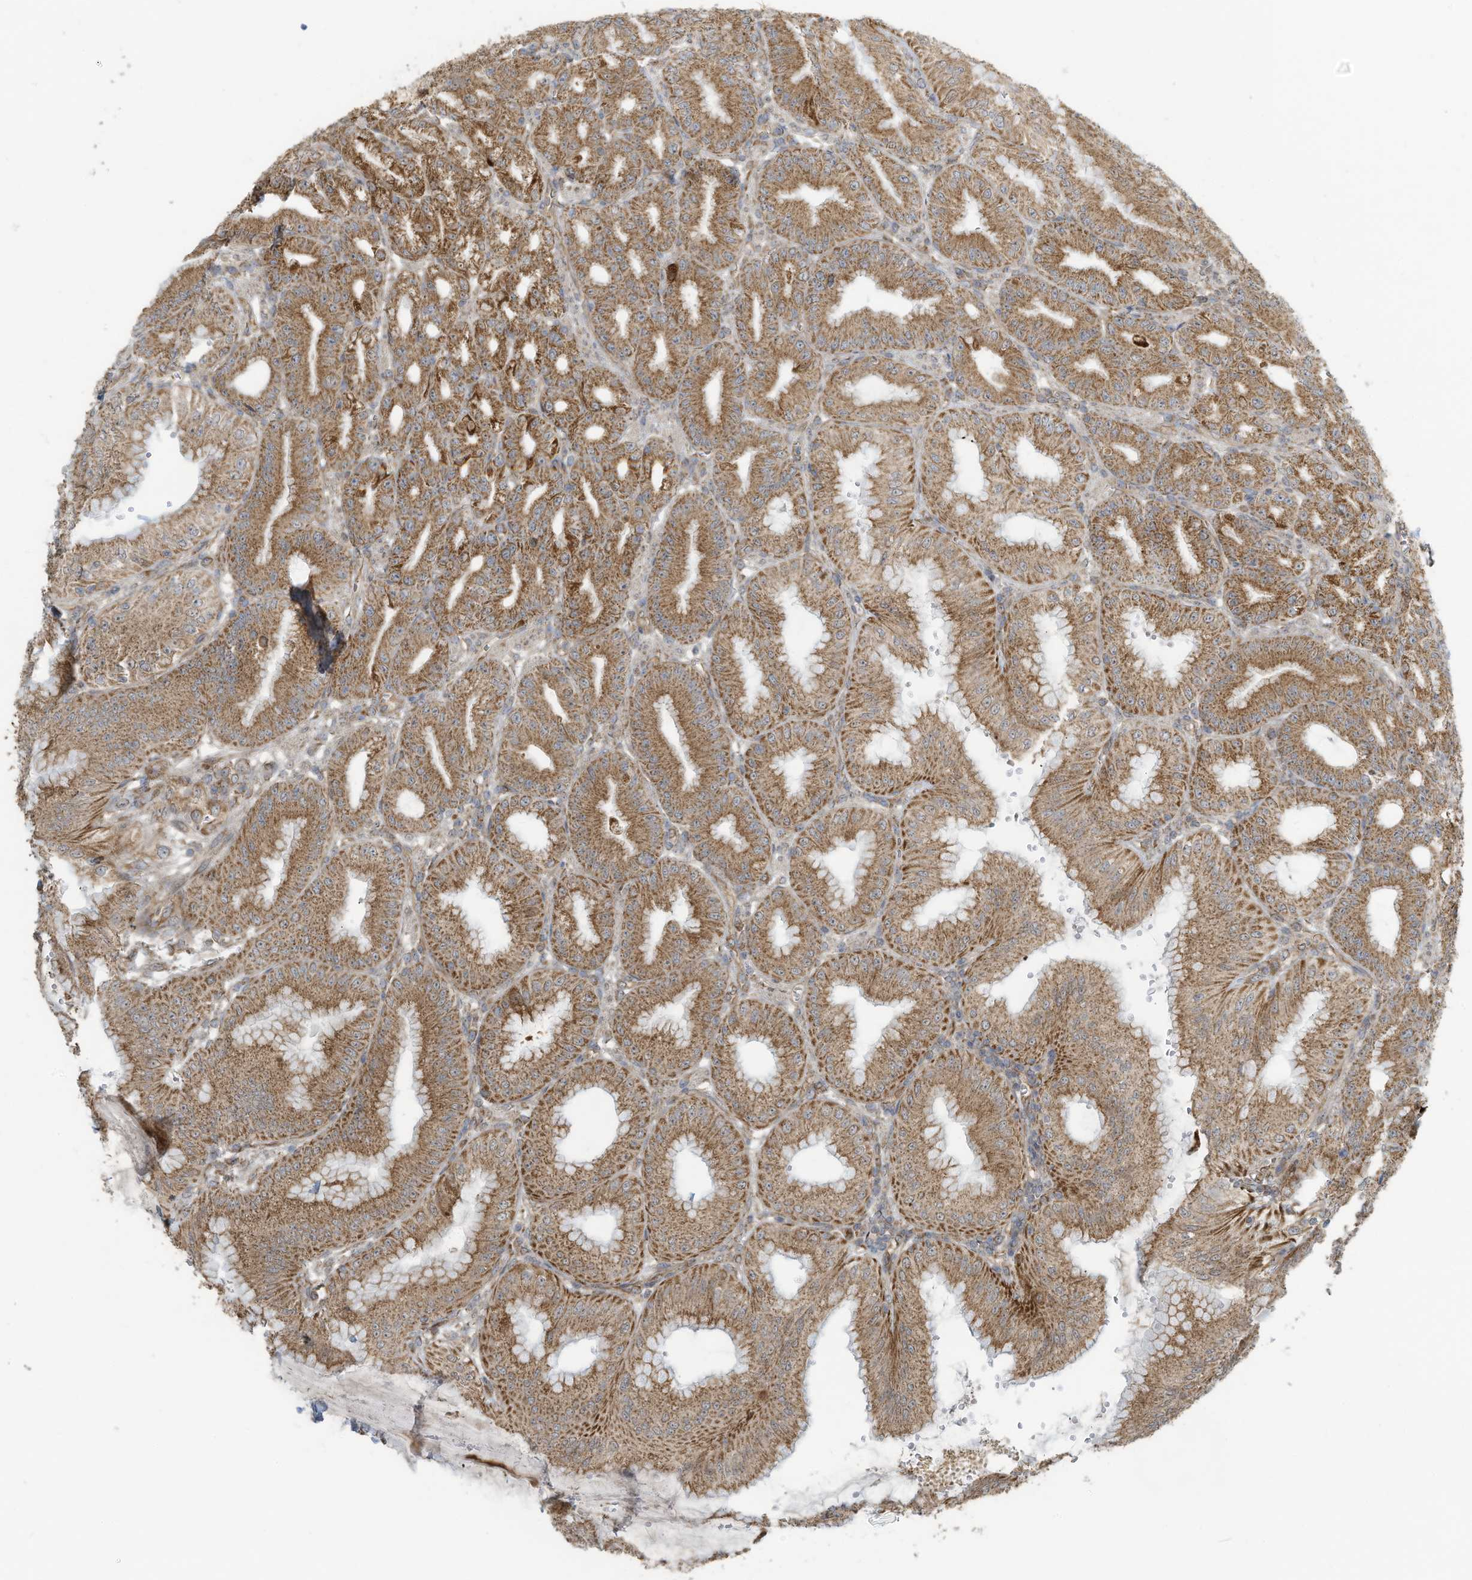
{"staining": {"intensity": "moderate", "quantity": ">75%", "location": "cytoplasmic/membranous"}, "tissue": "stomach", "cell_type": "Glandular cells", "image_type": "normal", "snomed": [{"axis": "morphology", "description": "Normal tissue, NOS"}, {"axis": "topography", "description": "Stomach, lower"}], "caption": "Protein staining by immunohistochemistry shows moderate cytoplasmic/membranous staining in about >75% of glandular cells in unremarkable stomach.", "gene": "METTL6", "patient": {"sex": "male", "age": 71}}